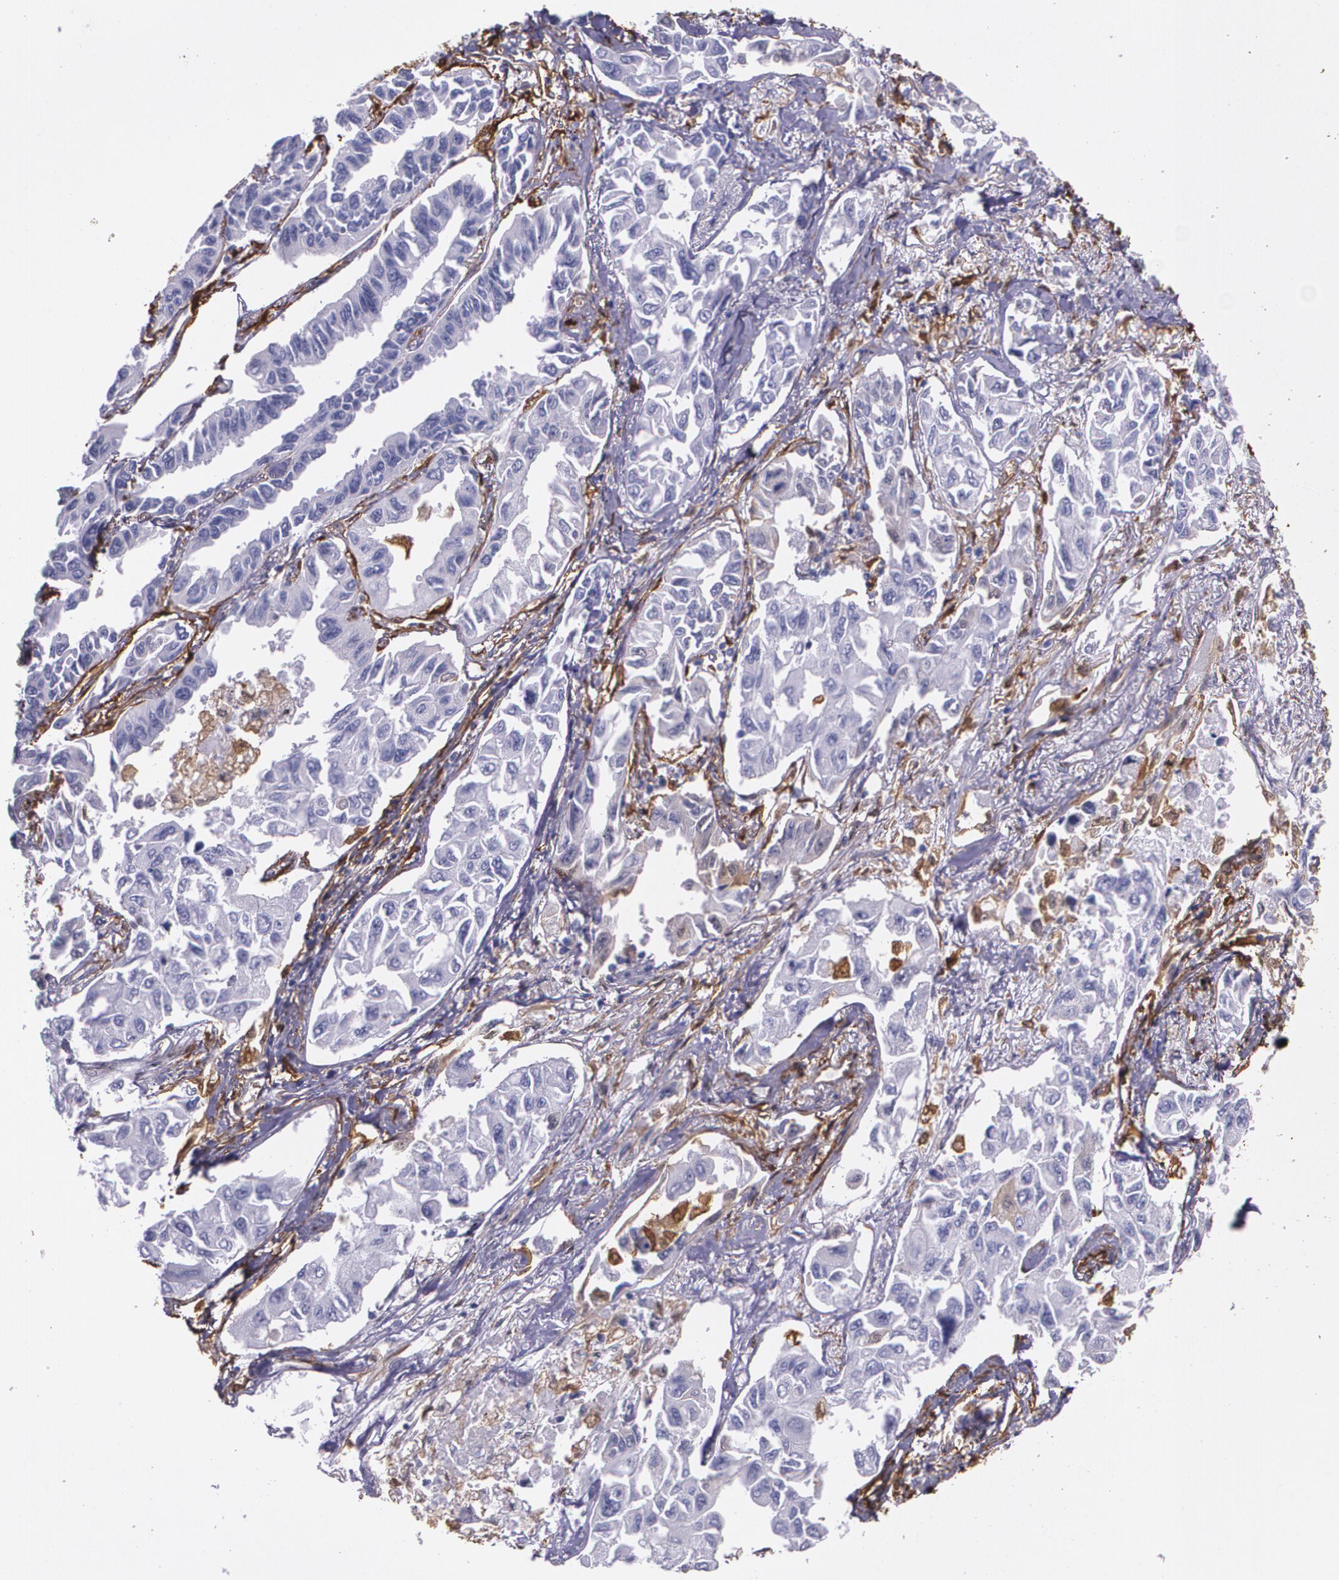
{"staining": {"intensity": "negative", "quantity": "none", "location": "none"}, "tissue": "lung cancer", "cell_type": "Tumor cells", "image_type": "cancer", "snomed": [{"axis": "morphology", "description": "Adenocarcinoma, NOS"}, {"axis": "topography", "description": "Lung"}], "caption": "The image reveals no staining of tumor cells in lung adenocarcinoma.", "gene": "MMP2", "patient": {"sex": "male", "age": 64}}